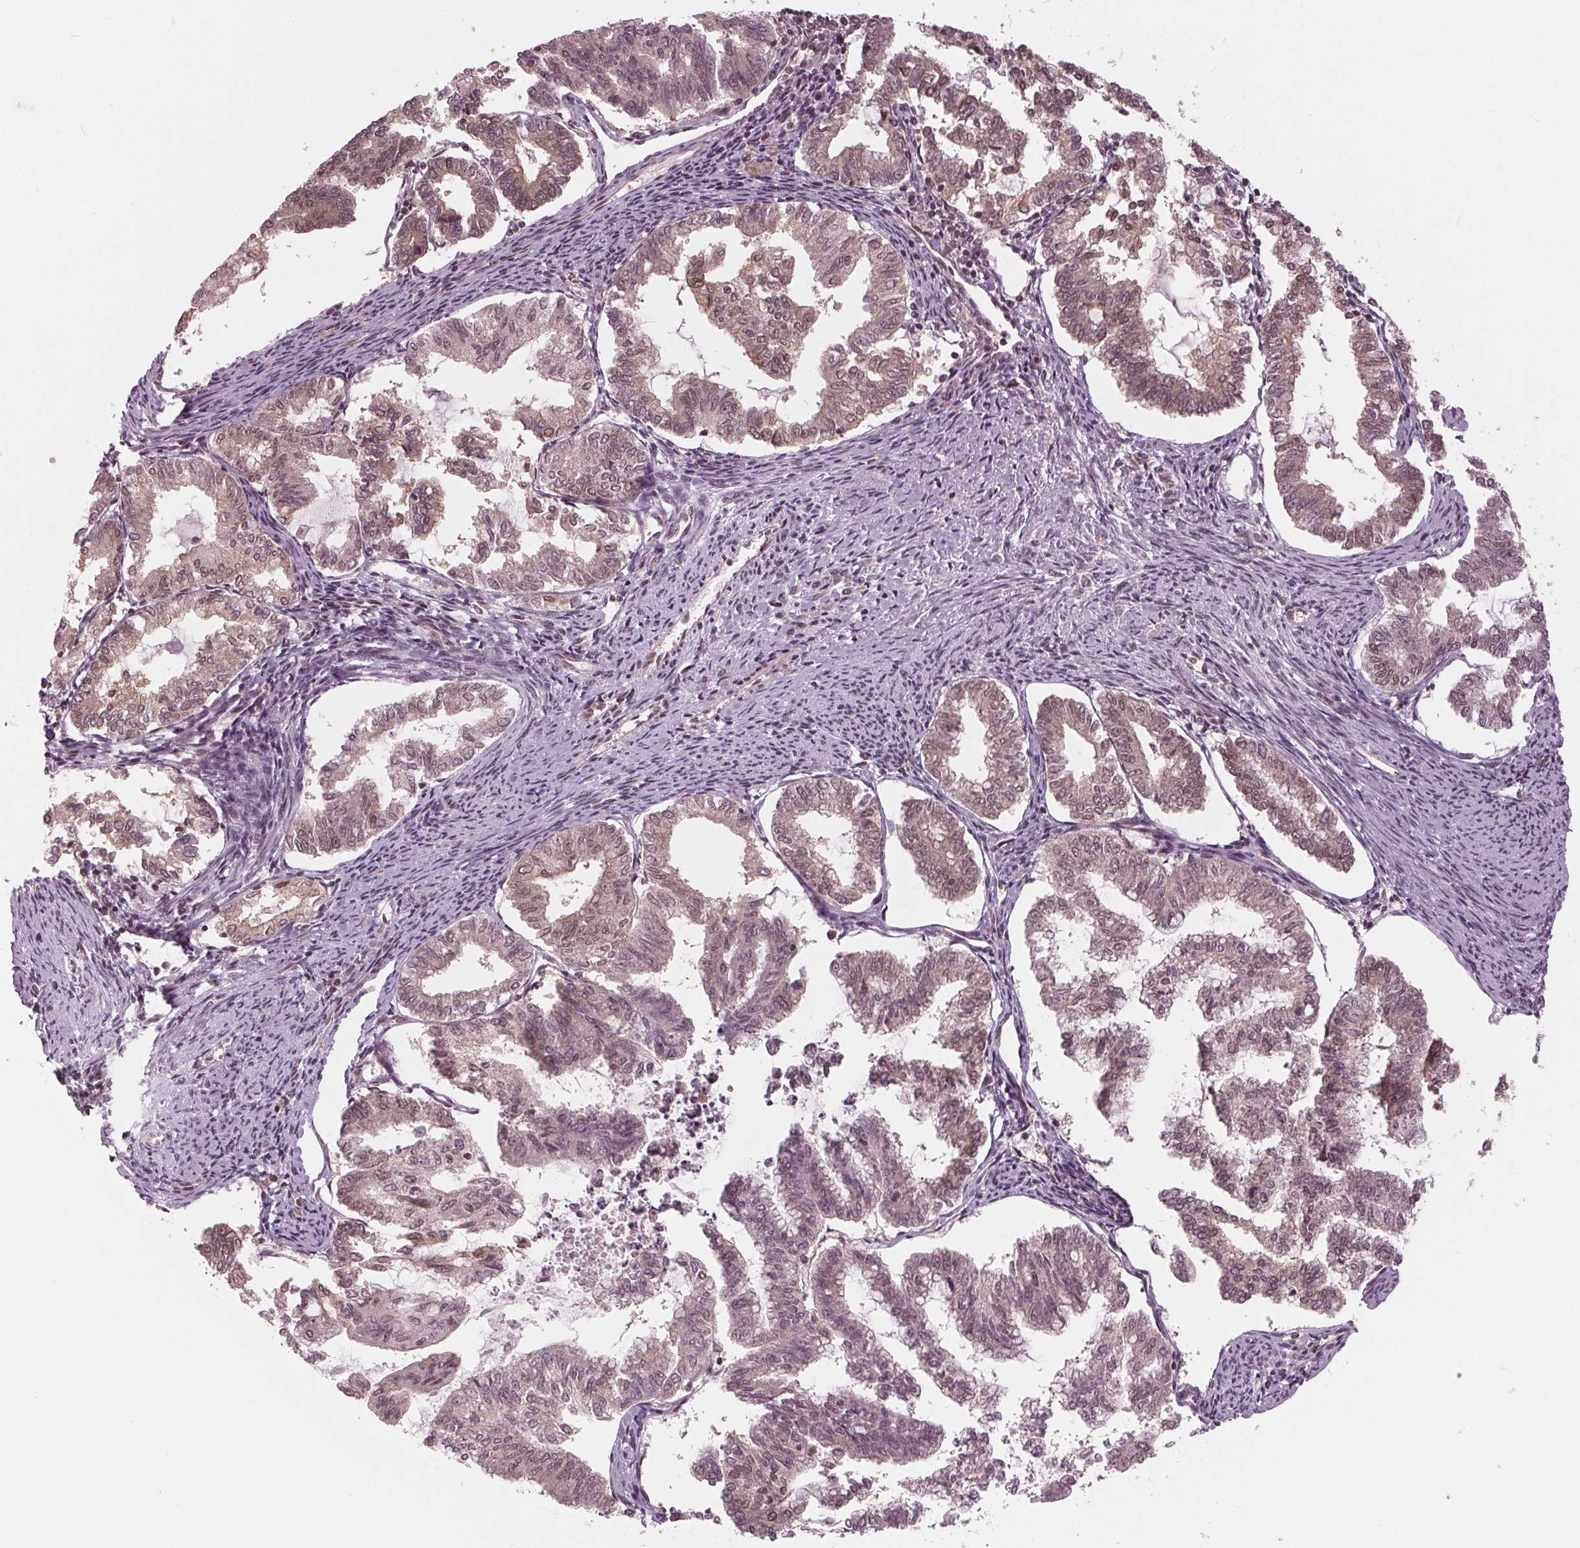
{"staining": {"intensity": "weak", "quantity": ">75%", "location": "cytoplasmic/membranous,nuclear"}, "tissue": "endometrial cancer", "cell_type": "Tumor cells", "image_type": "cancer", "snomed": [{"axis": "morphology", "description": "Adenocarcinoma, NOS"}, {"axis": "topography", "description": "Endometrium"}], "caption": "Tumor cells demonstrate low levels of weak cytoplasmic/membranous and nuclear expression in approximately >75% of cells in human endometrial cancer (adenocarcinoma).", "gene": "LSM2", "patient": {"sex": "female", "age": 79}}